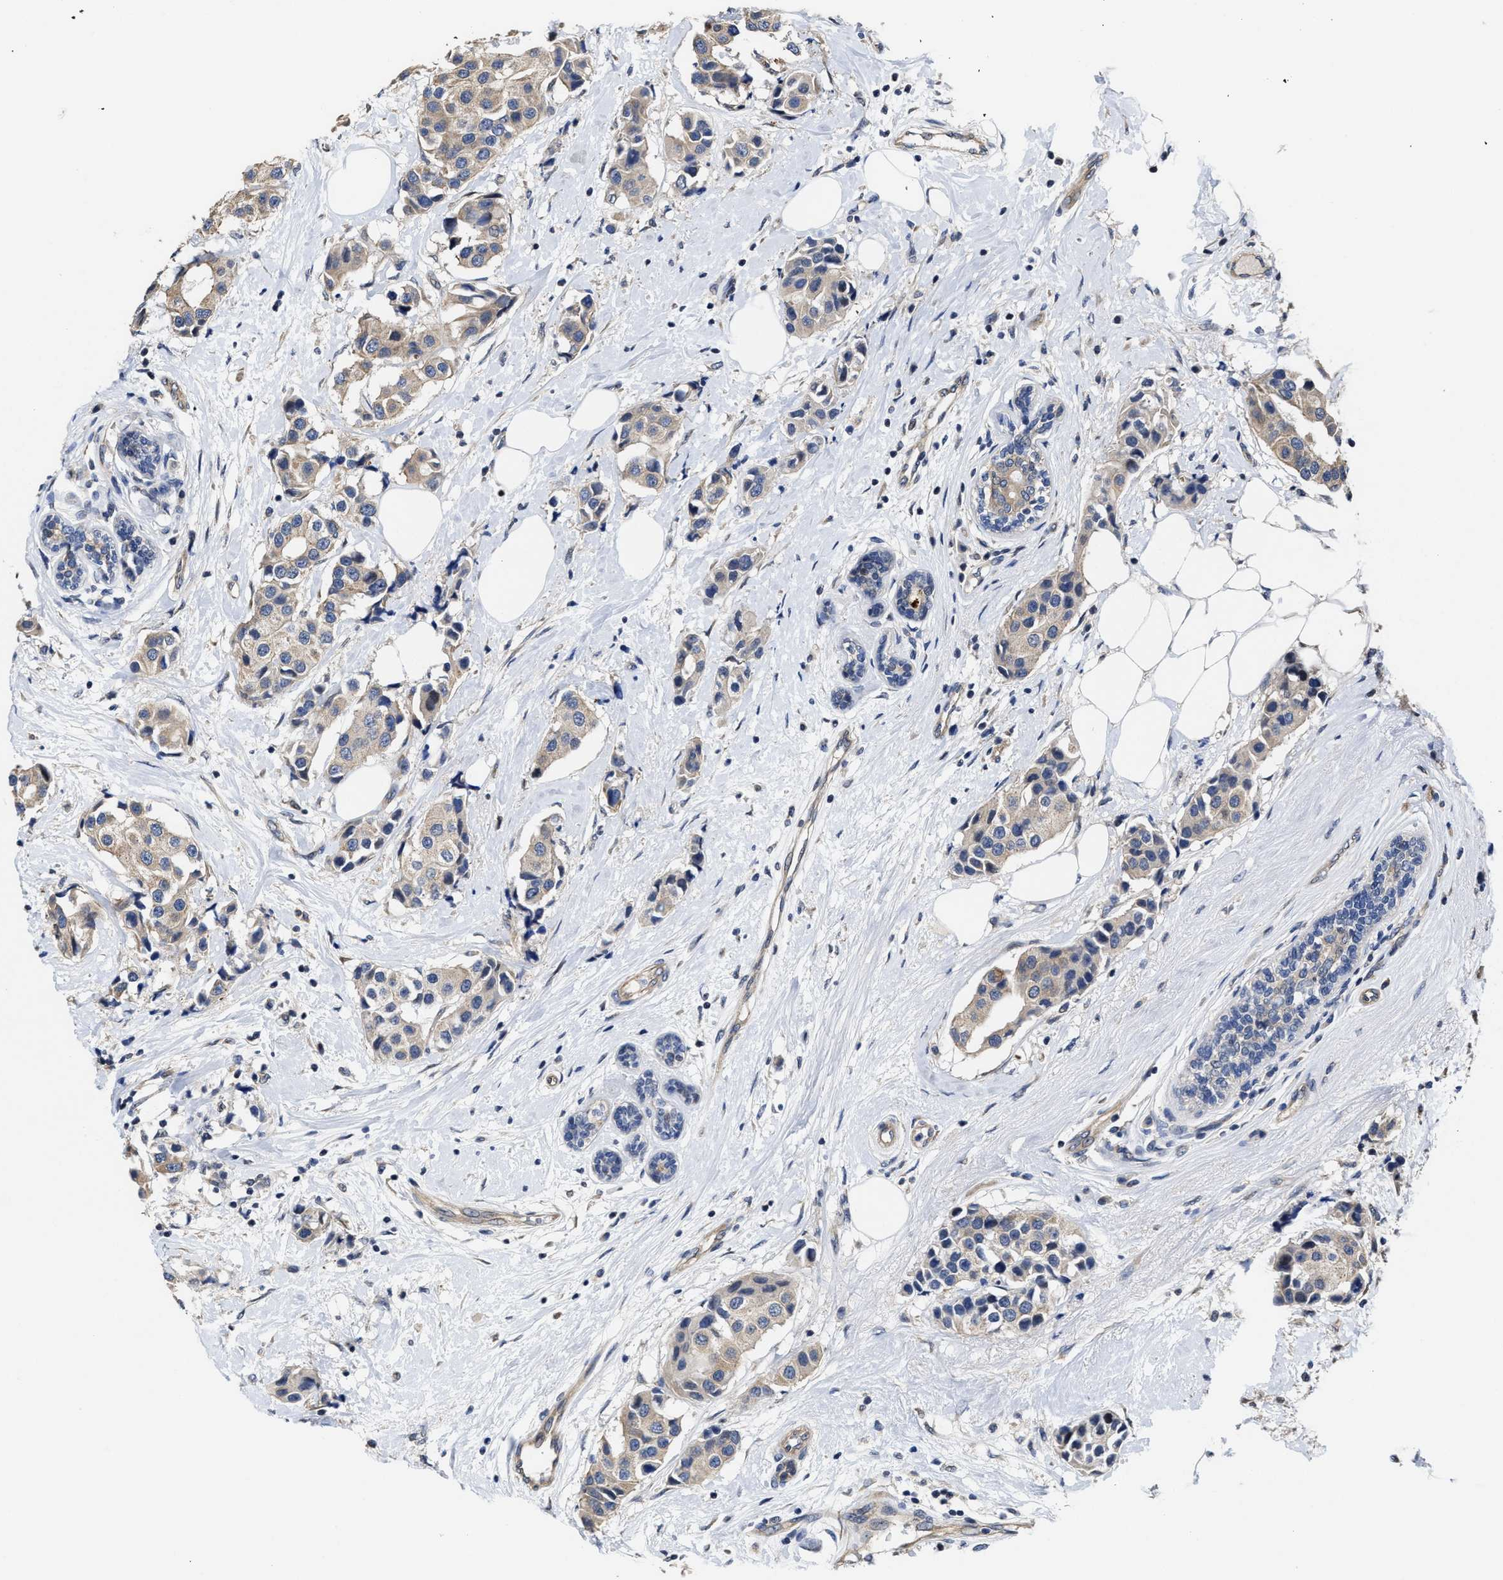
{"staining": {"intensity": "negative", "quantity": "none", "location": "none"}, "tissue": "breast cancer", "cell_type": "Tumor cells", "image_type": "cancer", "snomed": [{"axis": "morphology", "description": "Normal tissue, NOS"}, {"axis": "morphology", "description": "Duct carcinoma"}, {"axis": "topography", "description": "Breast"}], "caption": "High magnification brightfield microscopy of breast invasive ductal carcinoma stained with DAB (3,3'-diaminobenzidine) (brown) and counterstained with hematoxylin (blue): tumor cells show no significant expression.", "gene": "TRAF6", "patient": {"sex": "female", "age": 39}}